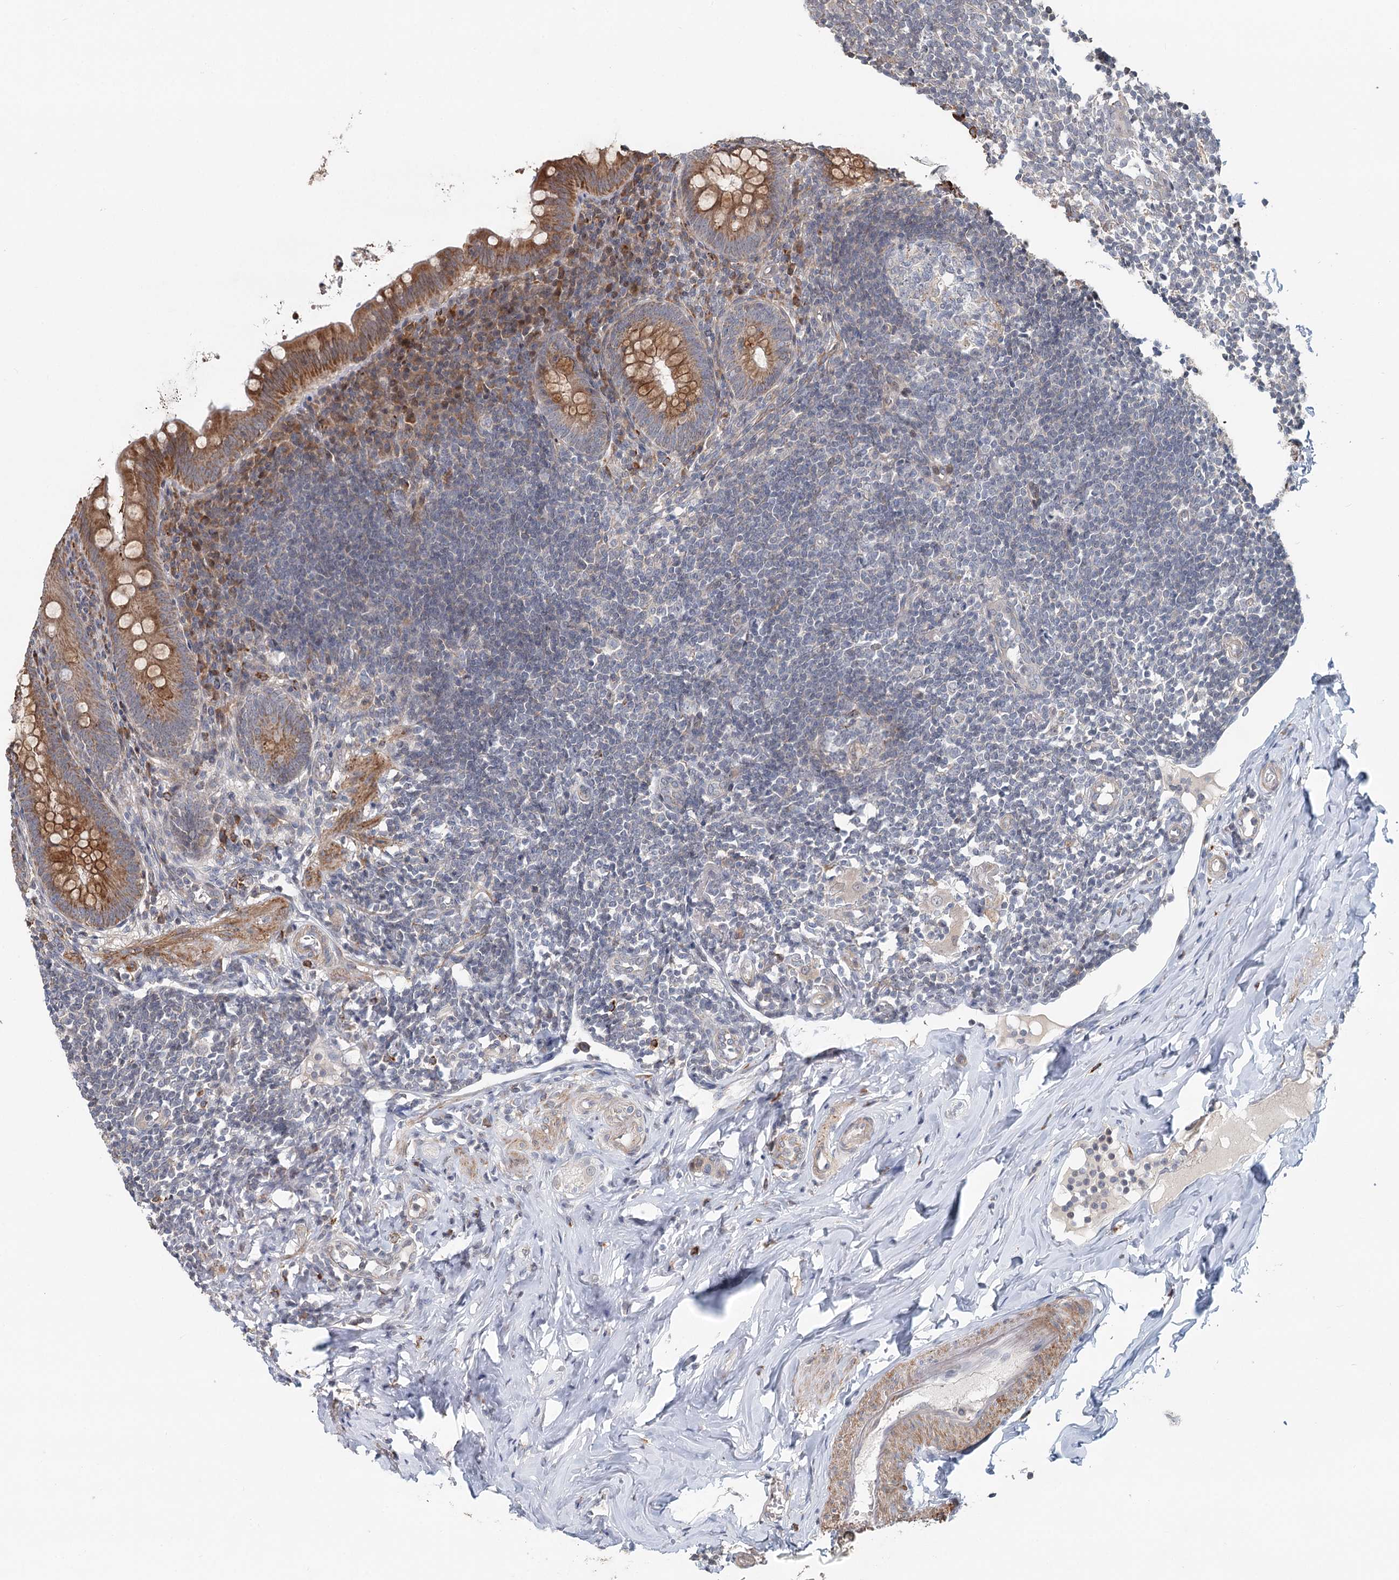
{"staining": {"intensity": "moderate", "quantity": ">75%", "location": "cytoplasmic/membranous"}, "tissue": "appendix", "cell_type": "Glandular cells", "image_type": "normal", "snomed": [{"axis": "morphology", "description": "Normal tissue, NOS"}, {"axis": "topography", "description": "Appendix"}], "caption": "Immunohistochemical staining of normal appendix reveals >75% levels of moderate cytoplasmic/membranous protein positivity in about >75% of glandular cells.", "gene": "RNF111", "patient": {"sex": "female", "age": 33}}